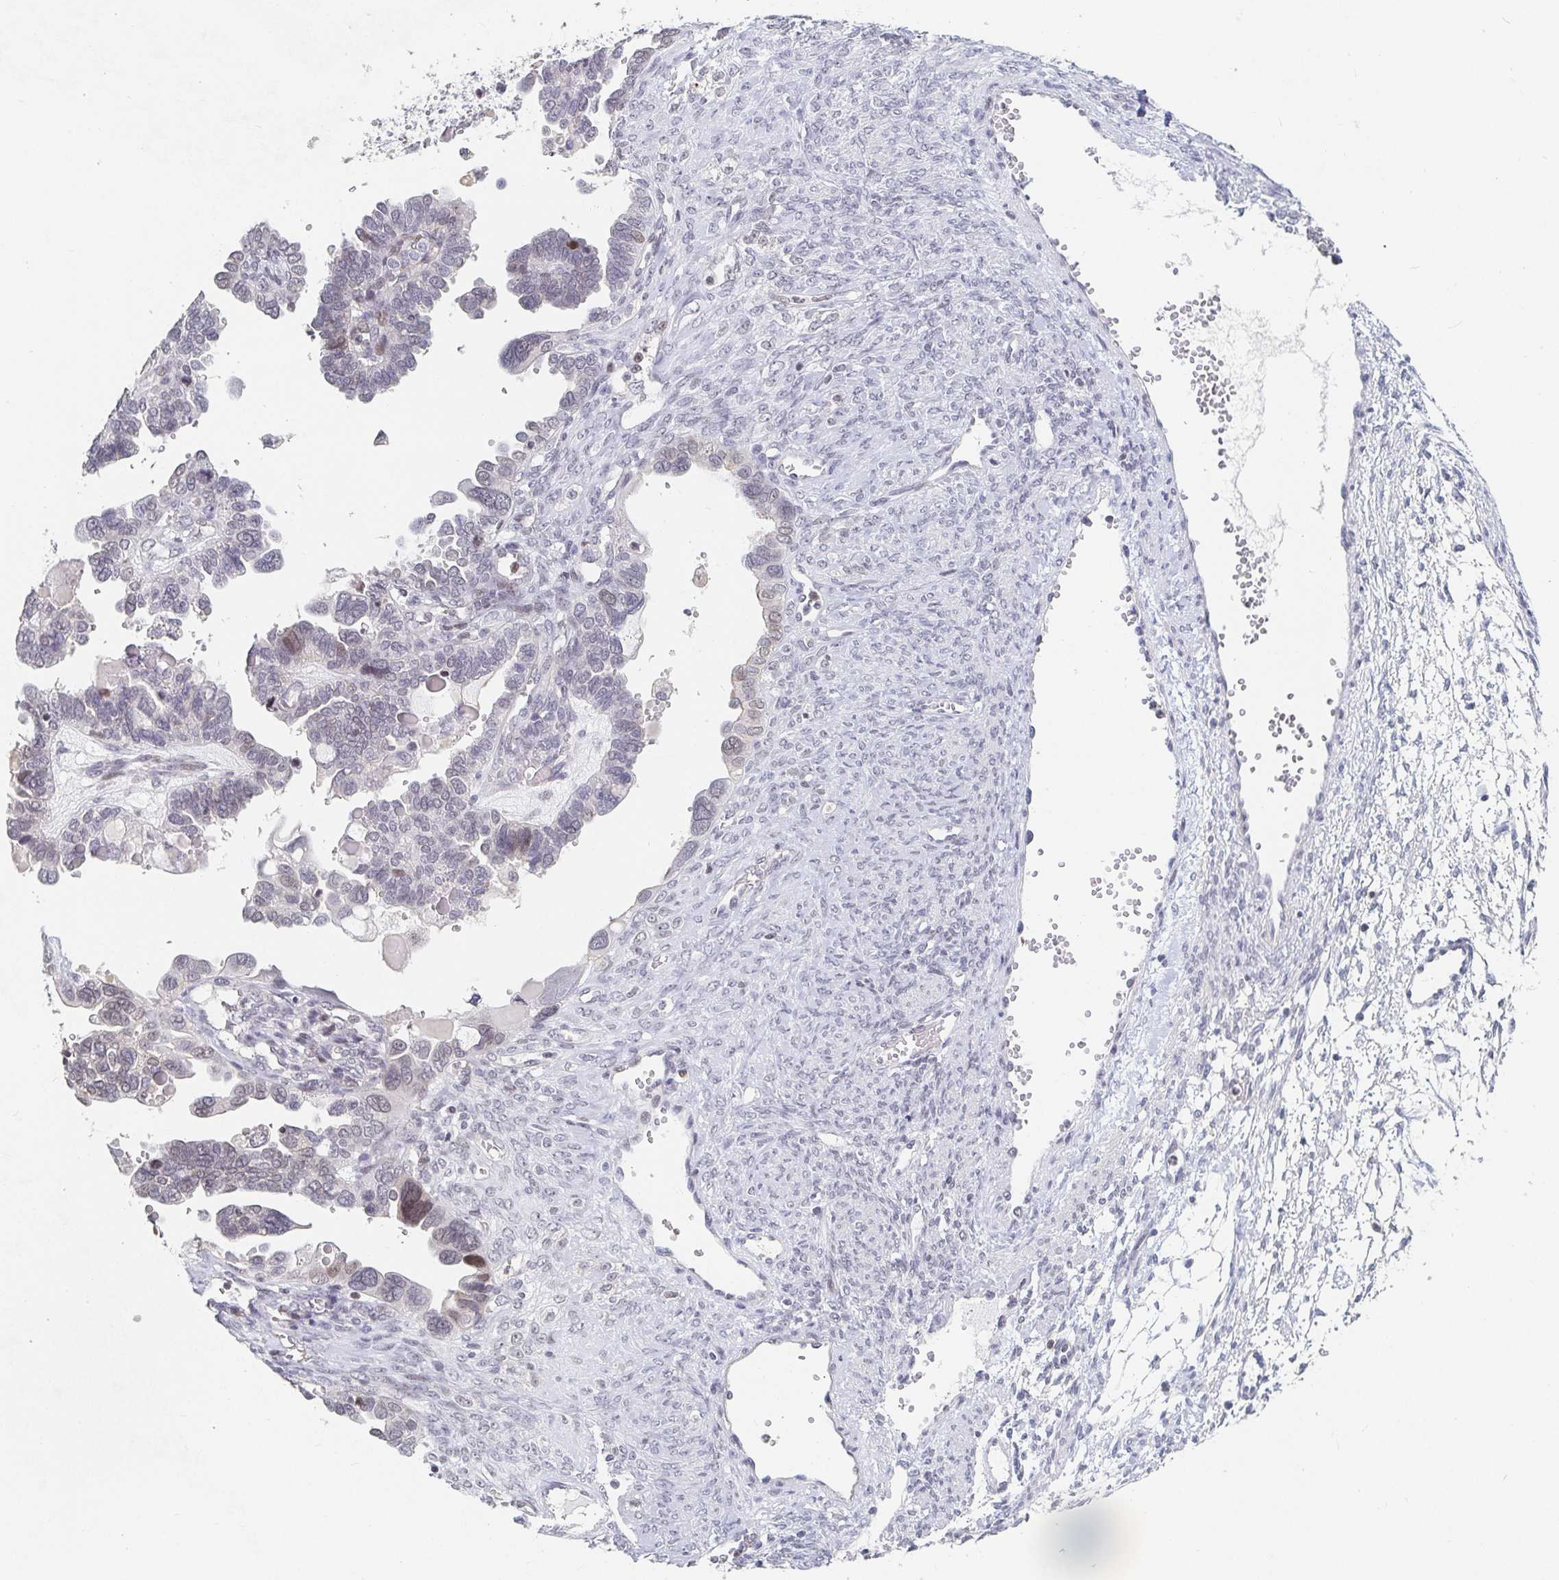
{"staining": {"intensity": "weak", "quantity": "<25%", "location": "nuclear"}, "tissue": "ovarian cancer", "cell_type": "Tumor cells", "image_type": "cancer", "snomed": [{"axis": "morphology", "description": "Cystadenocarcinoma, serous, NOS"}, {"axis": "topography", "description": "Ovary"}], "caption": "The photomicrograph reveals no staining of tumor cells in serous cystadenocarcinoma (ovarian).", "gene": "NME9", "patient": {"sex": "female", "age": 51}}